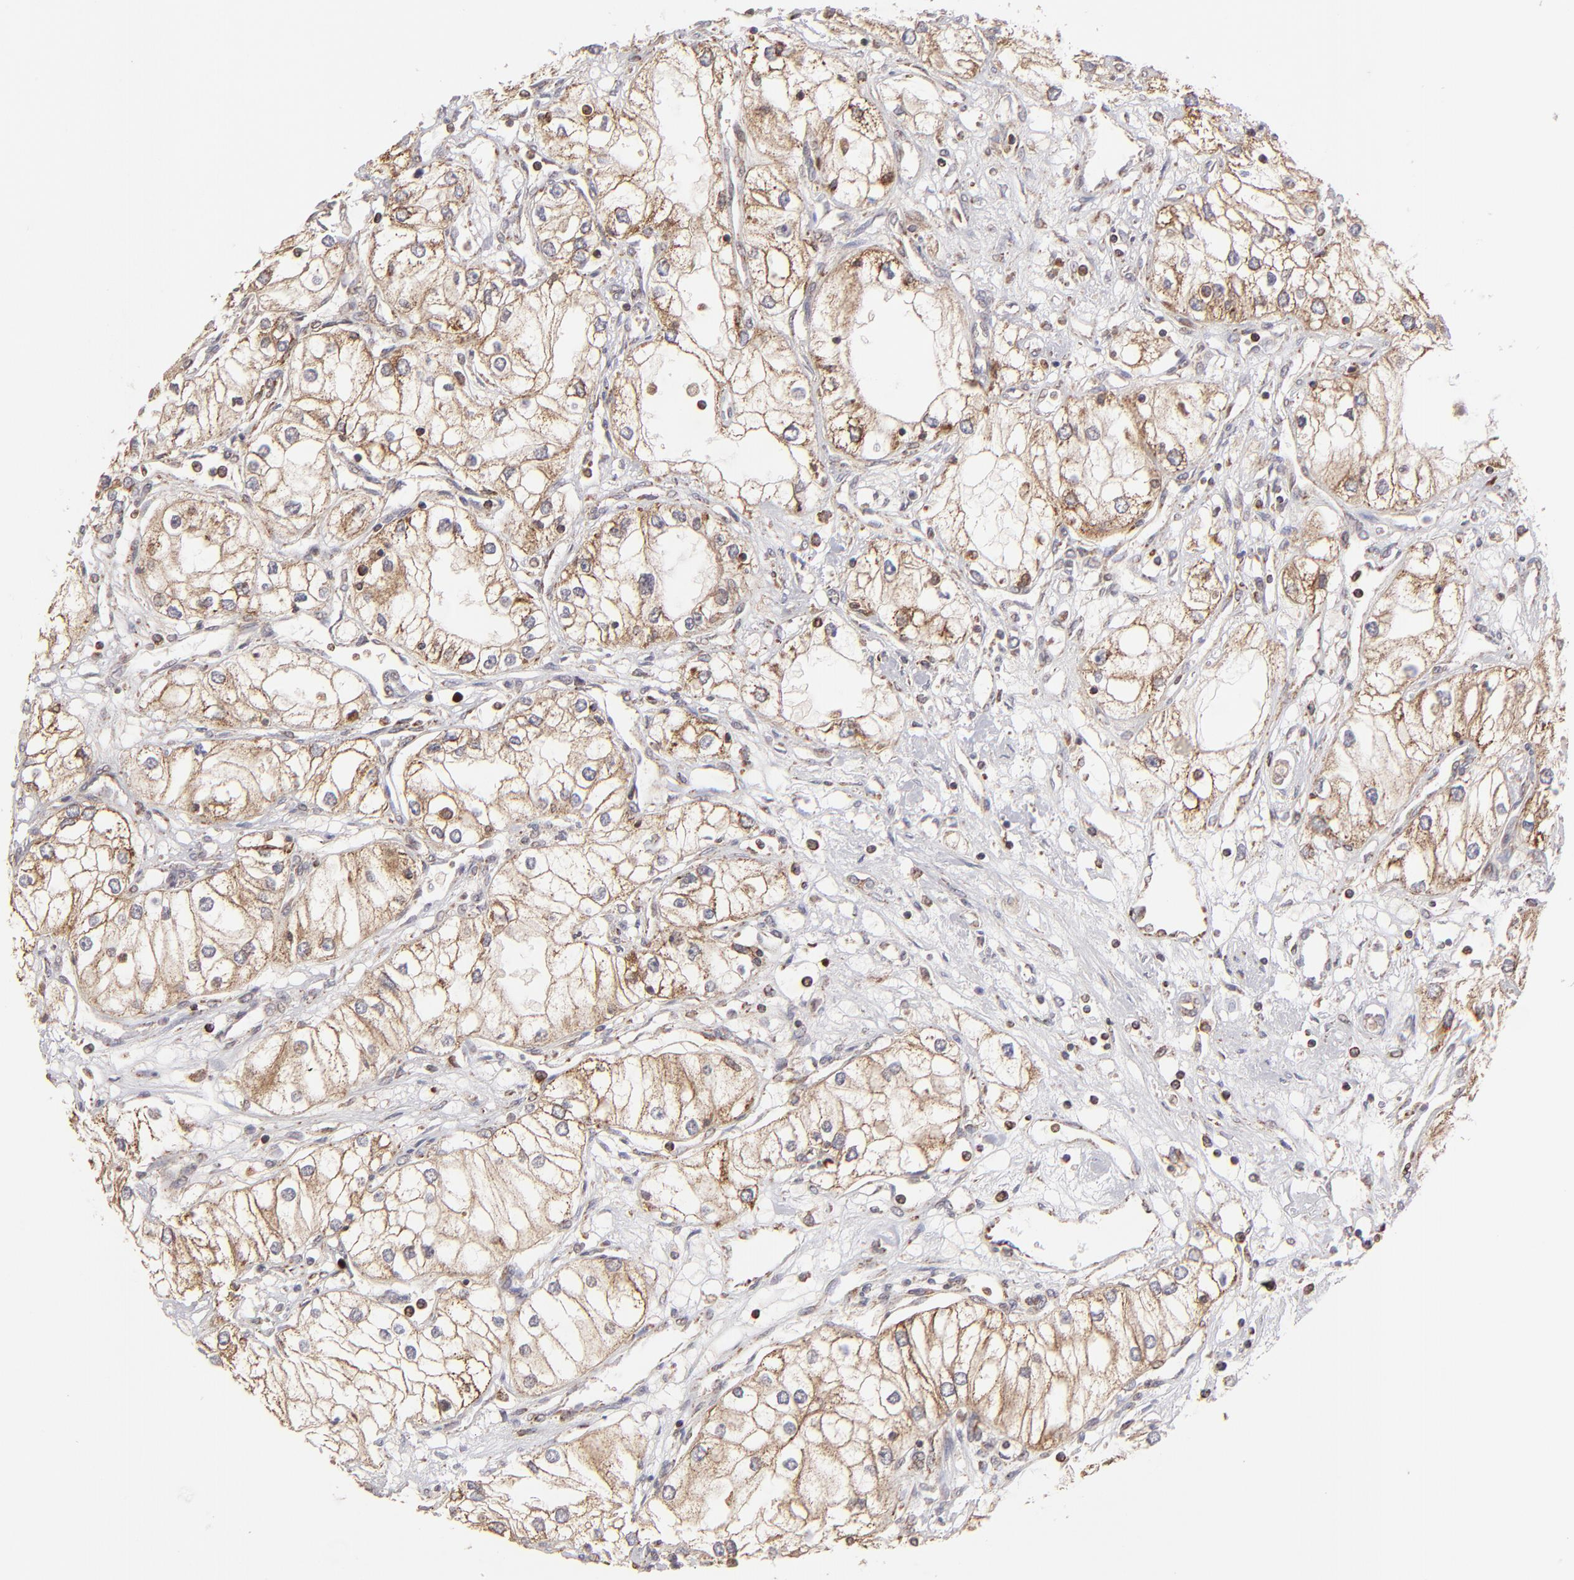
{"staining": {"intensity": "moderate", "quantity": ">75%", "location": "cytoplasmic/membranous"}, "tissue": "renal cancer", "cell_type": "Tumor cells", "image_type": "cancer", "snomed": [{"axis": "morphology", "description": "Adenocarcinoma, NOS"}, {"axis": "topography", "description": "Kidney"}], "caption": "Immunohistochemical staining of human renal adenocarcinoma displays medium levels of moderate cytoplasmic/membranous staining in approximately >75% of tumor cells.", "gene": "SLC15A1", "patient": {"sex": "male", "age": 57}}